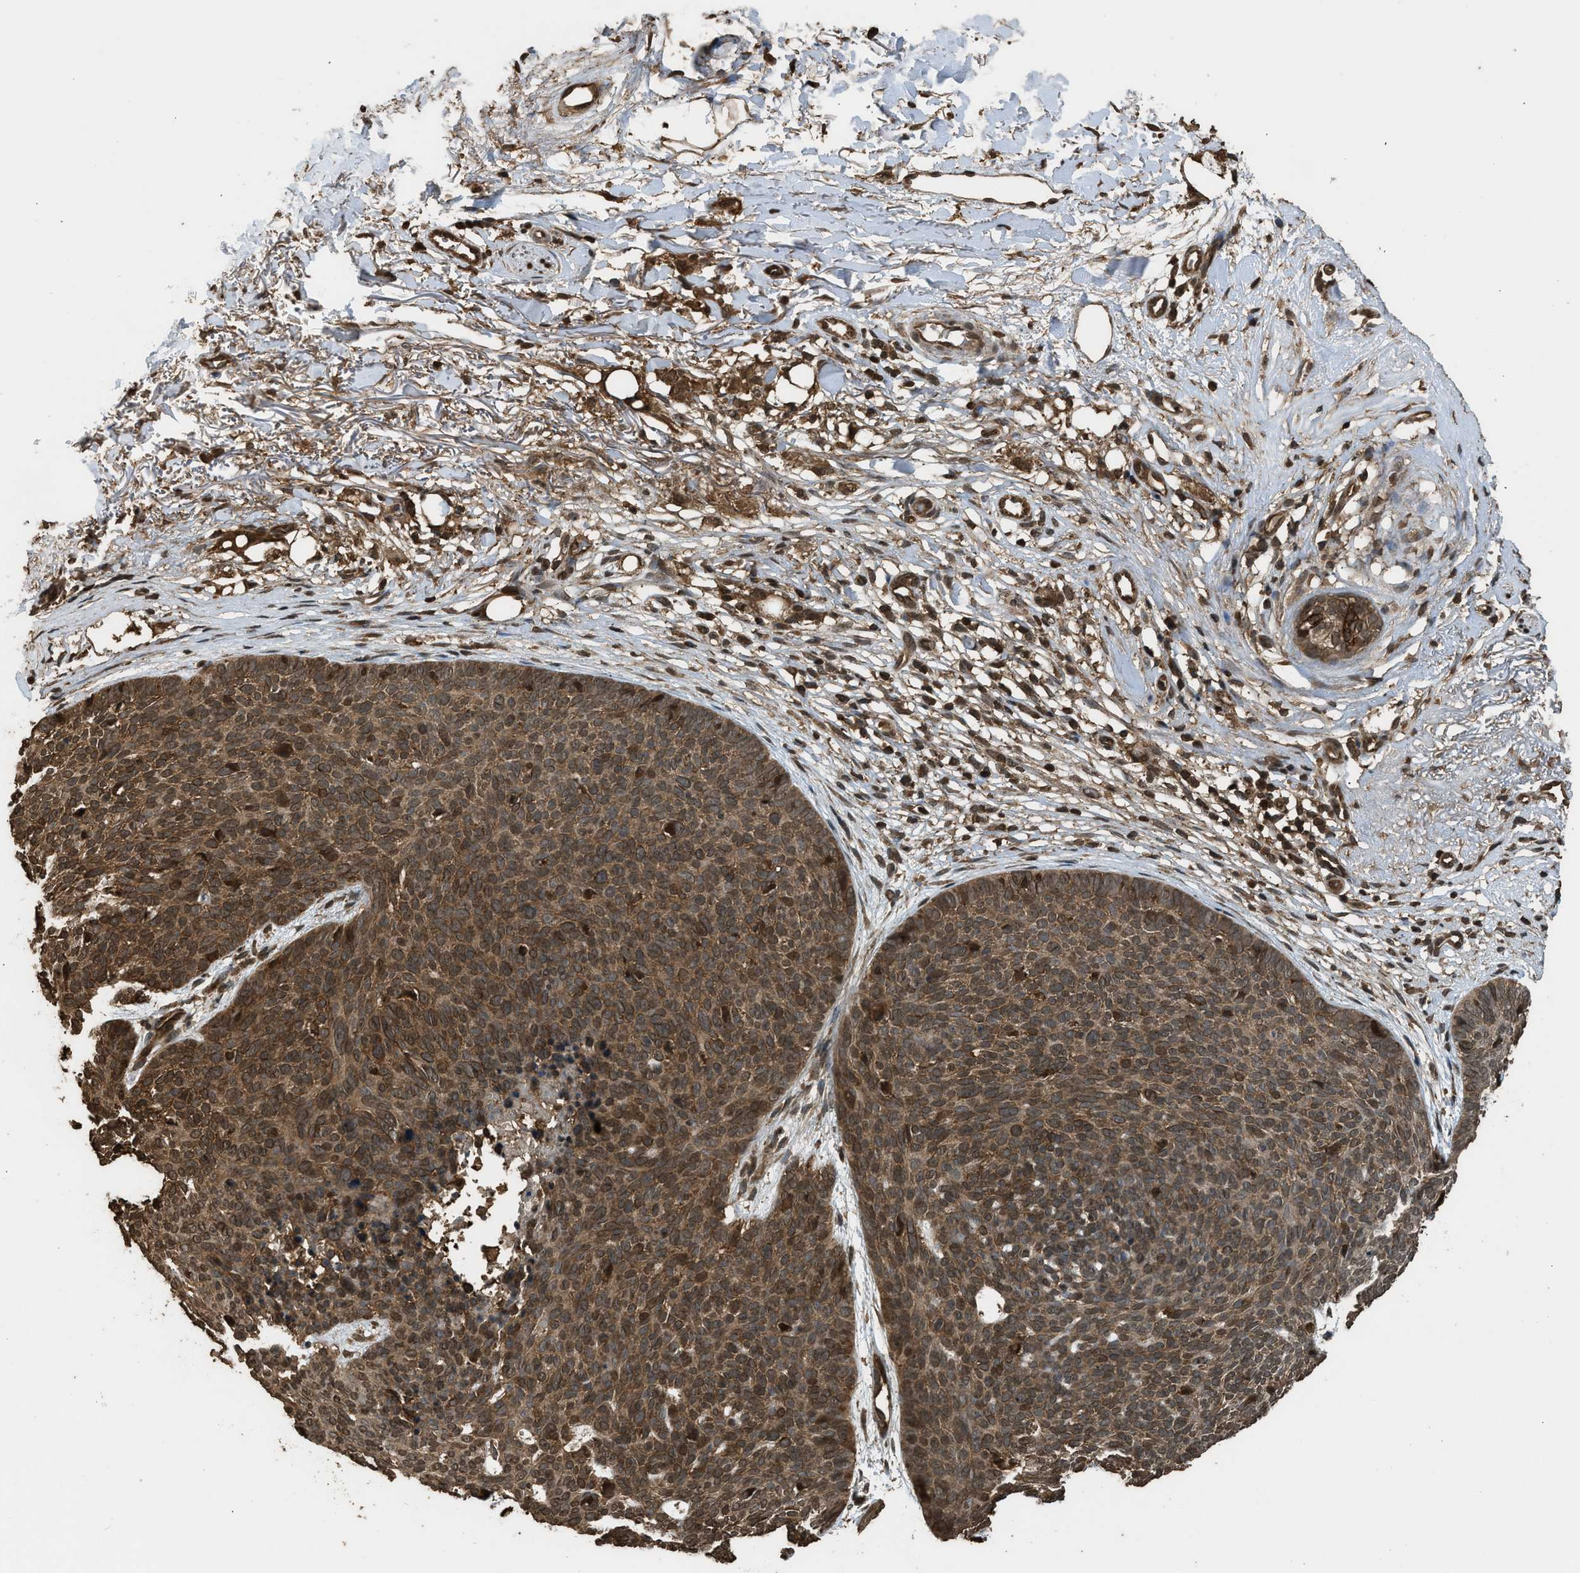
{"staining": {"intensity": "moderate", "quantity": ">75%", "location": "cytoplasmic/membranous"}, "tissue": "skin cancer", "cell_type": "Tumor cells", "image_type": "cancer", "snomed": [{"axis": "morphology", "description": "Normal tissue, NOS"}, {"axis": "morphology", "description": "Basal cell carcinoma"}, {"axis": "topography", "description": "Skin"}], "caption": "Protein expression analysis of human skin cancer reveals moderate cytoplasmic/membranous staining in about >75% of tumor cells.", "gene": "MYBL2", "patient": {"sex": "female", "age": 70}}